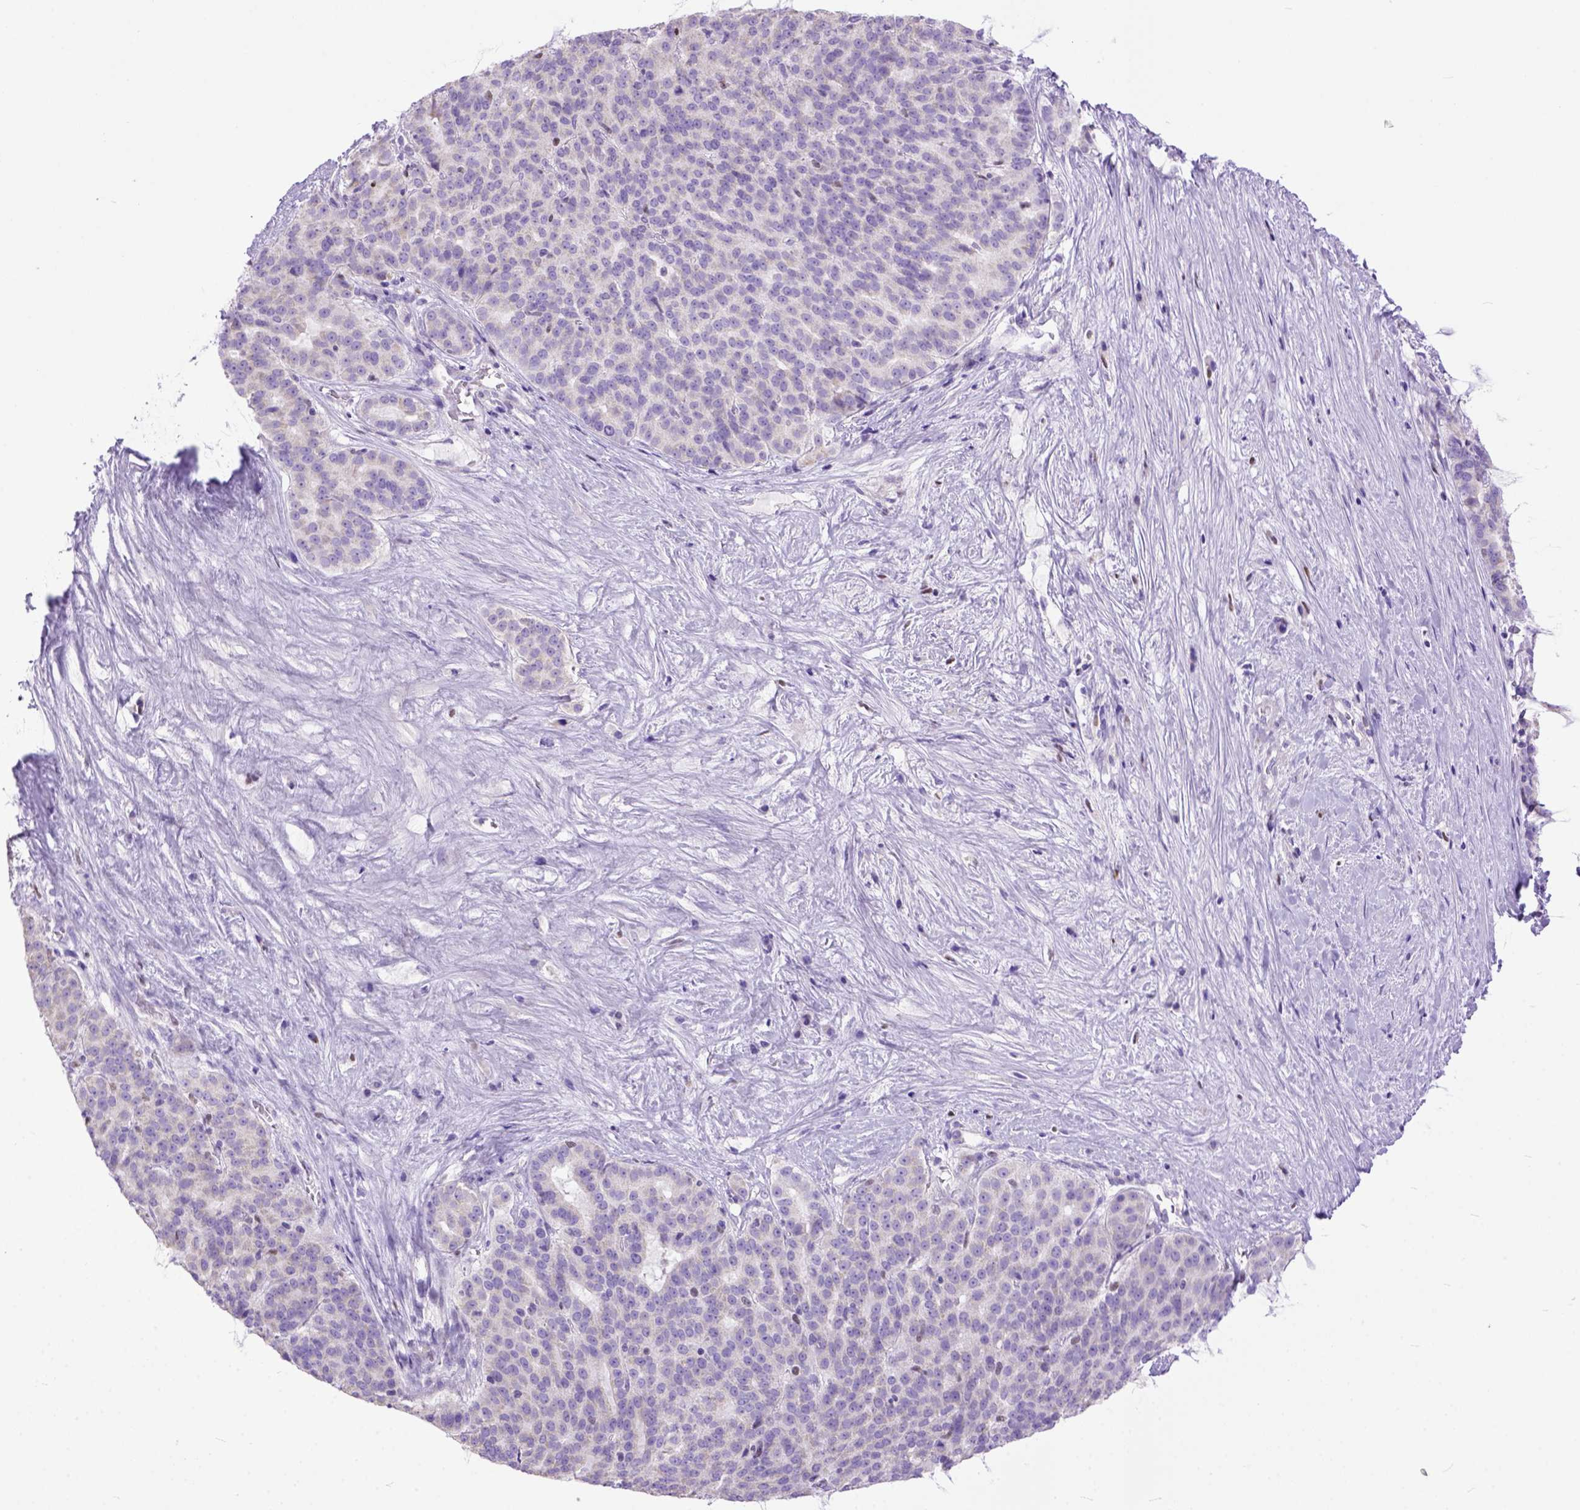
{"staining": {"intensity": "negative", "quantity": "none", "location": "none"}, "tissue": "liver cancer", "cell_type": "Tumor cells", "image_type": "cancer", "snomed": [{"axis": "morphology", "description": "Cholangiocarcinoma"}, {"axis": "topography", "description": "Liver"}], "caption": "There is no significant staining in tumor cells of liver cancer (cholangiocarcinoma).", "gene": "CRB1", "patient": {"sex": "female", "age": 47}}